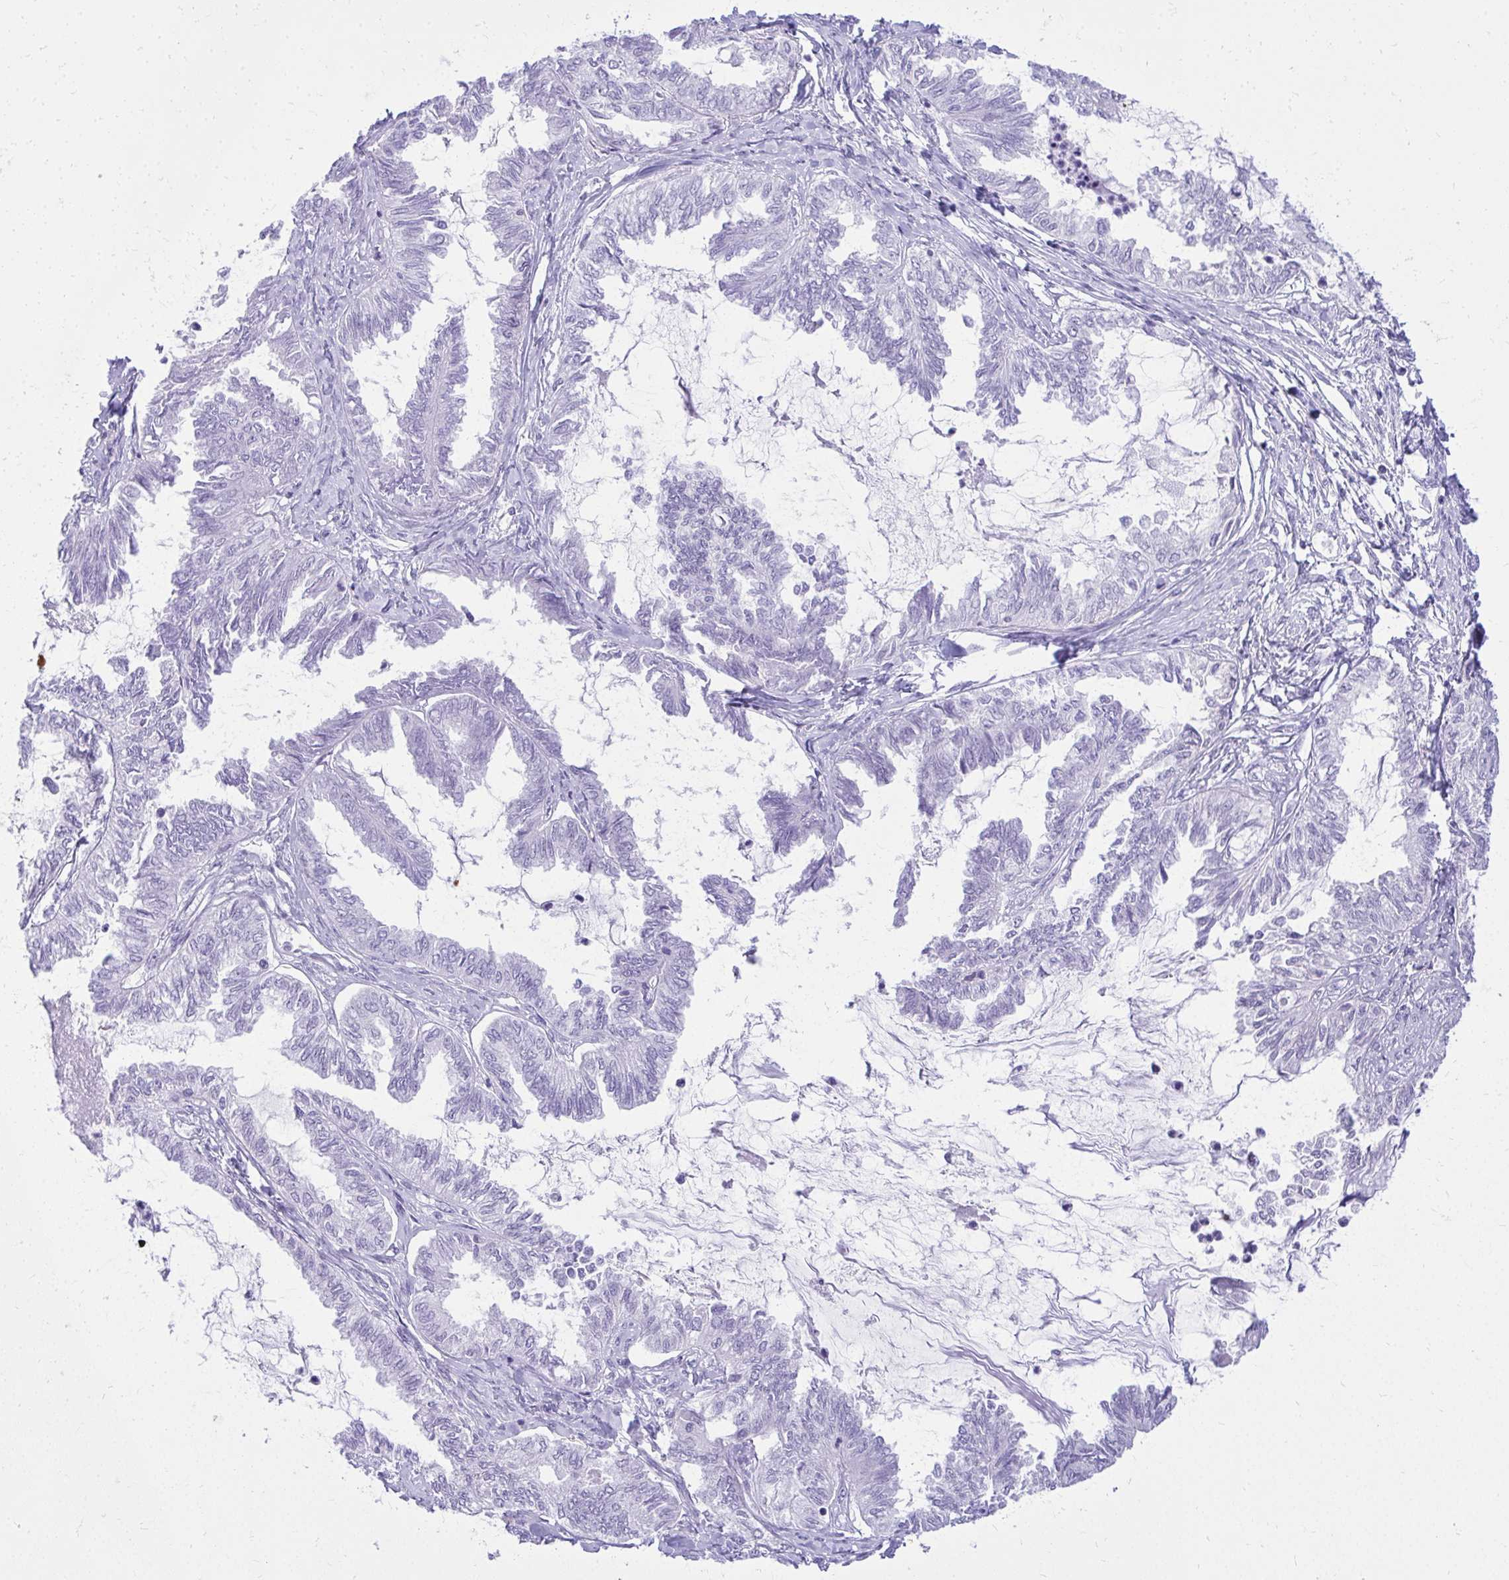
{"staining": {"intensity": "negative", "quantity": "none", "location": "none"}, "tissue": "ovarian cancer", "cell_type": "Tumor cells", "image_type": "cancer", "snomed": [{"axis": "morphology", "description": "Carcinoma, endometroid"}, {"axis": "topography", "description": "Ovary"}], "caption": "Ovarian cancer (endometroid carcinoma) was stained to show a protein in brown. There is no significant staining in tumor cells.", "gene": "GPRIN3", "patient": {"sex": "female", "age": 70}}